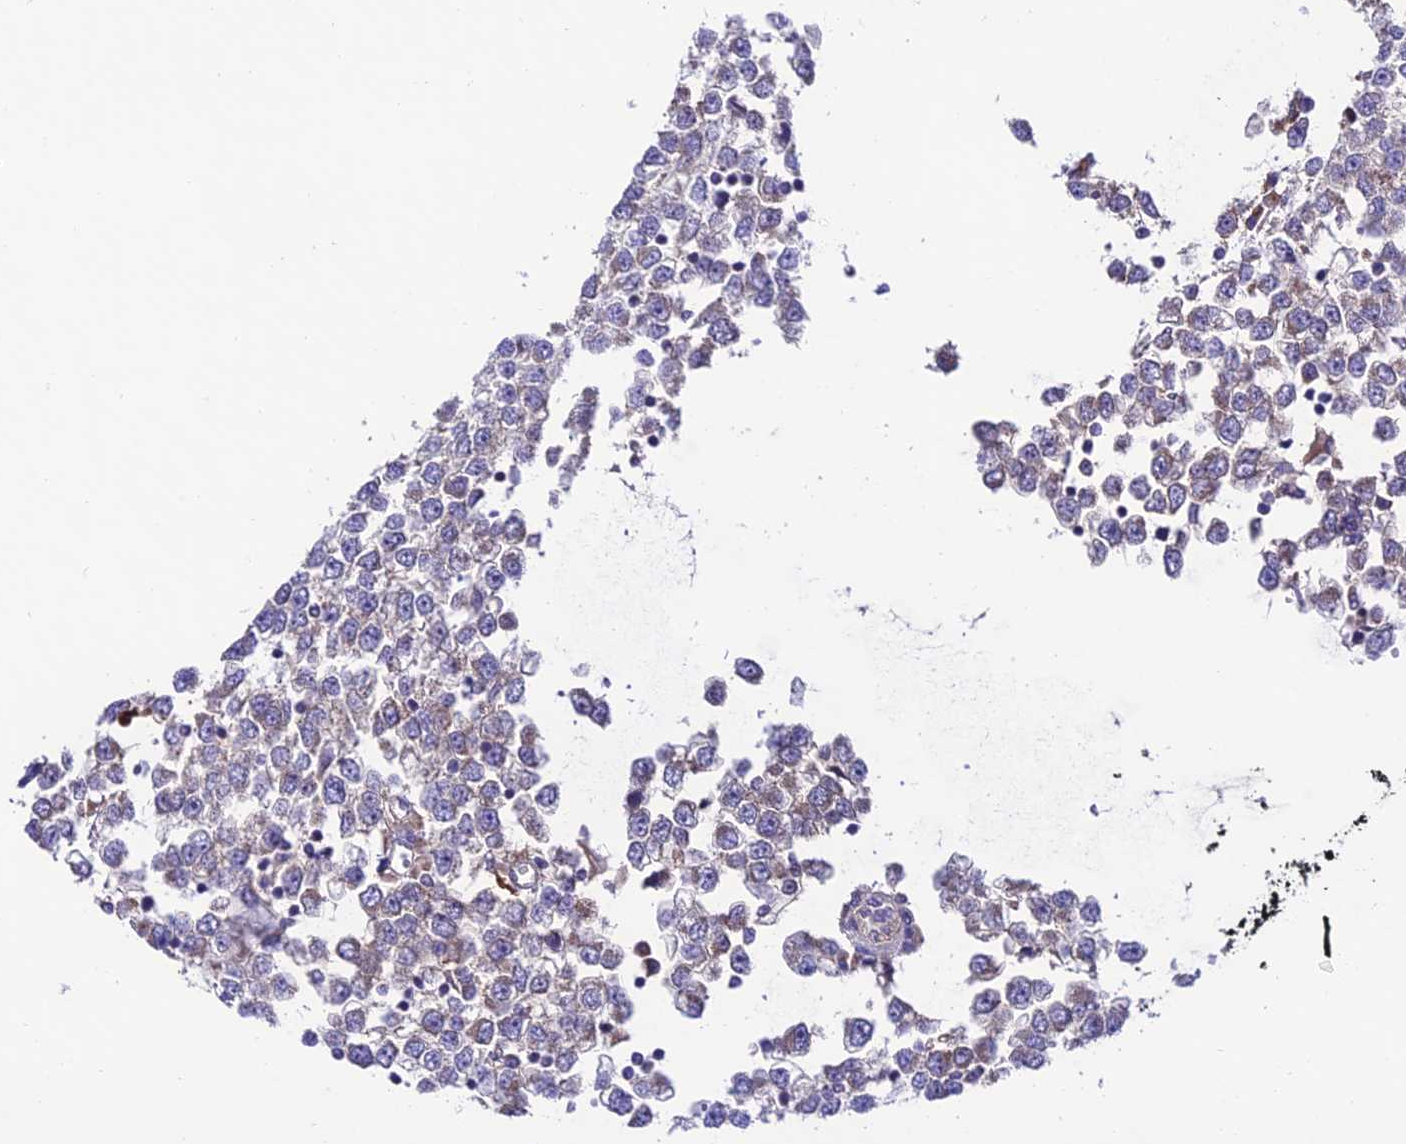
{"staining": {"intensity": "negative", "quantity": "none", "location": "none"}, "tissue": "testis cancer", "cell_type": "Tumor cells", "image_type": "cancer", "snomed": [{"axis": "morphology", "description": "Seminoma, NOS"}, {"axis": "topography", "description": "Testis"}], "caption": "A photomicrograph of testis cancer stained for a protein displays no brown staining in tumor cells. Nuclei are stained in blue.", "gene": "LACTB2", "patient": {"sex": "male", "age": 65}}